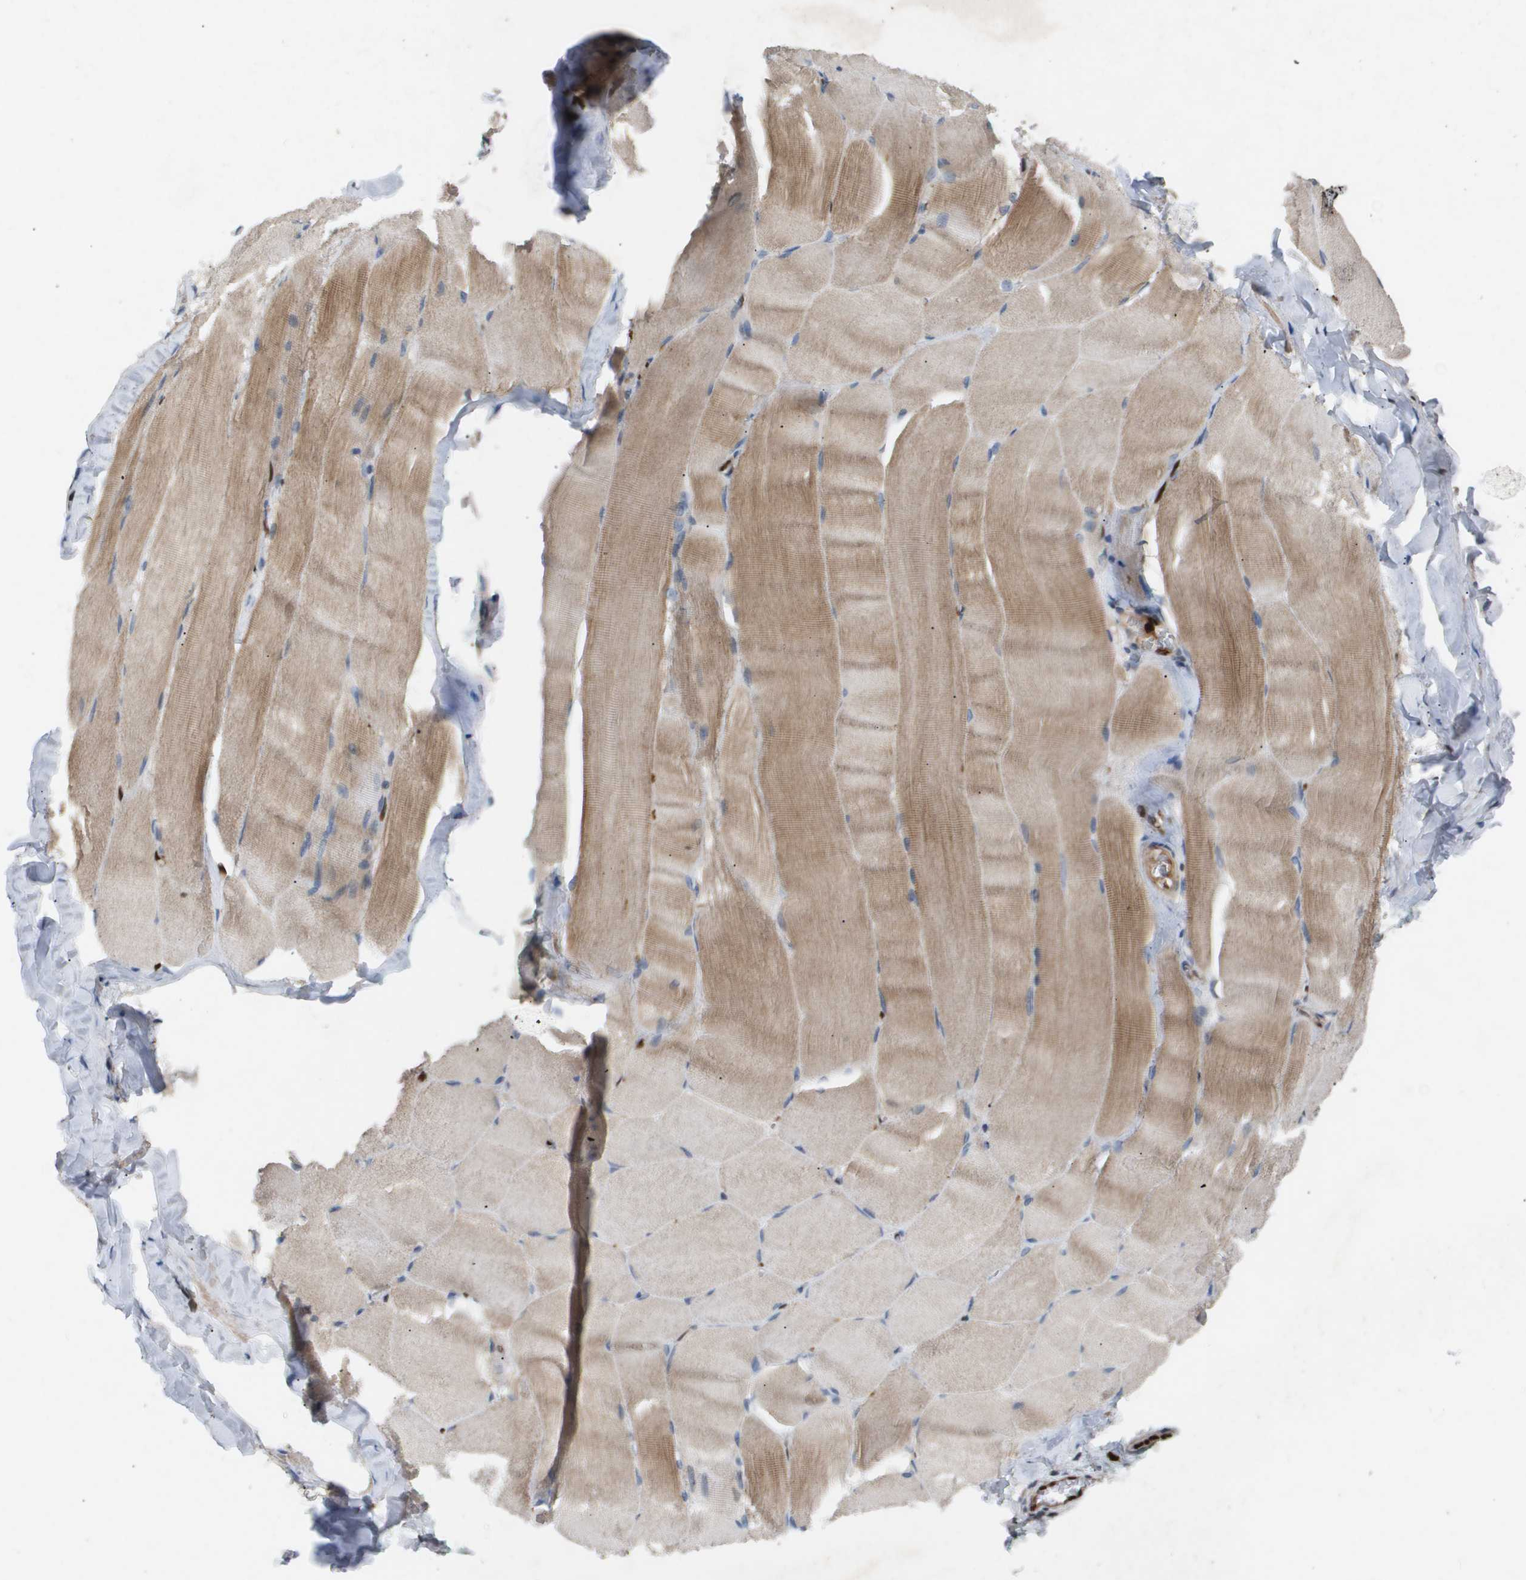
{"staining": {"intensity": "weak", "quantity": "25%-75%", "location": "cytoplasmic/membranous"}, "tissue": "skeletal muscle", "cell_type": "Myocytes", "image_type": "normal", "snomed": [{"axis": "morphology", "description": "Normal tissue, NOS"}, {"axis": "morphology", "description": "Squamous cell carcinoma, NOS"}, {"axis": "topography", "description": "Skeletal muscle"}], "caption": "This is a histology image of IHC staining of unremarkable skeletal muscle, which shows weak positivity in the cytoplasmic/membranous of myocytes.", "gene": "ERG", "patient": {"sex": "male", "age": 51}}